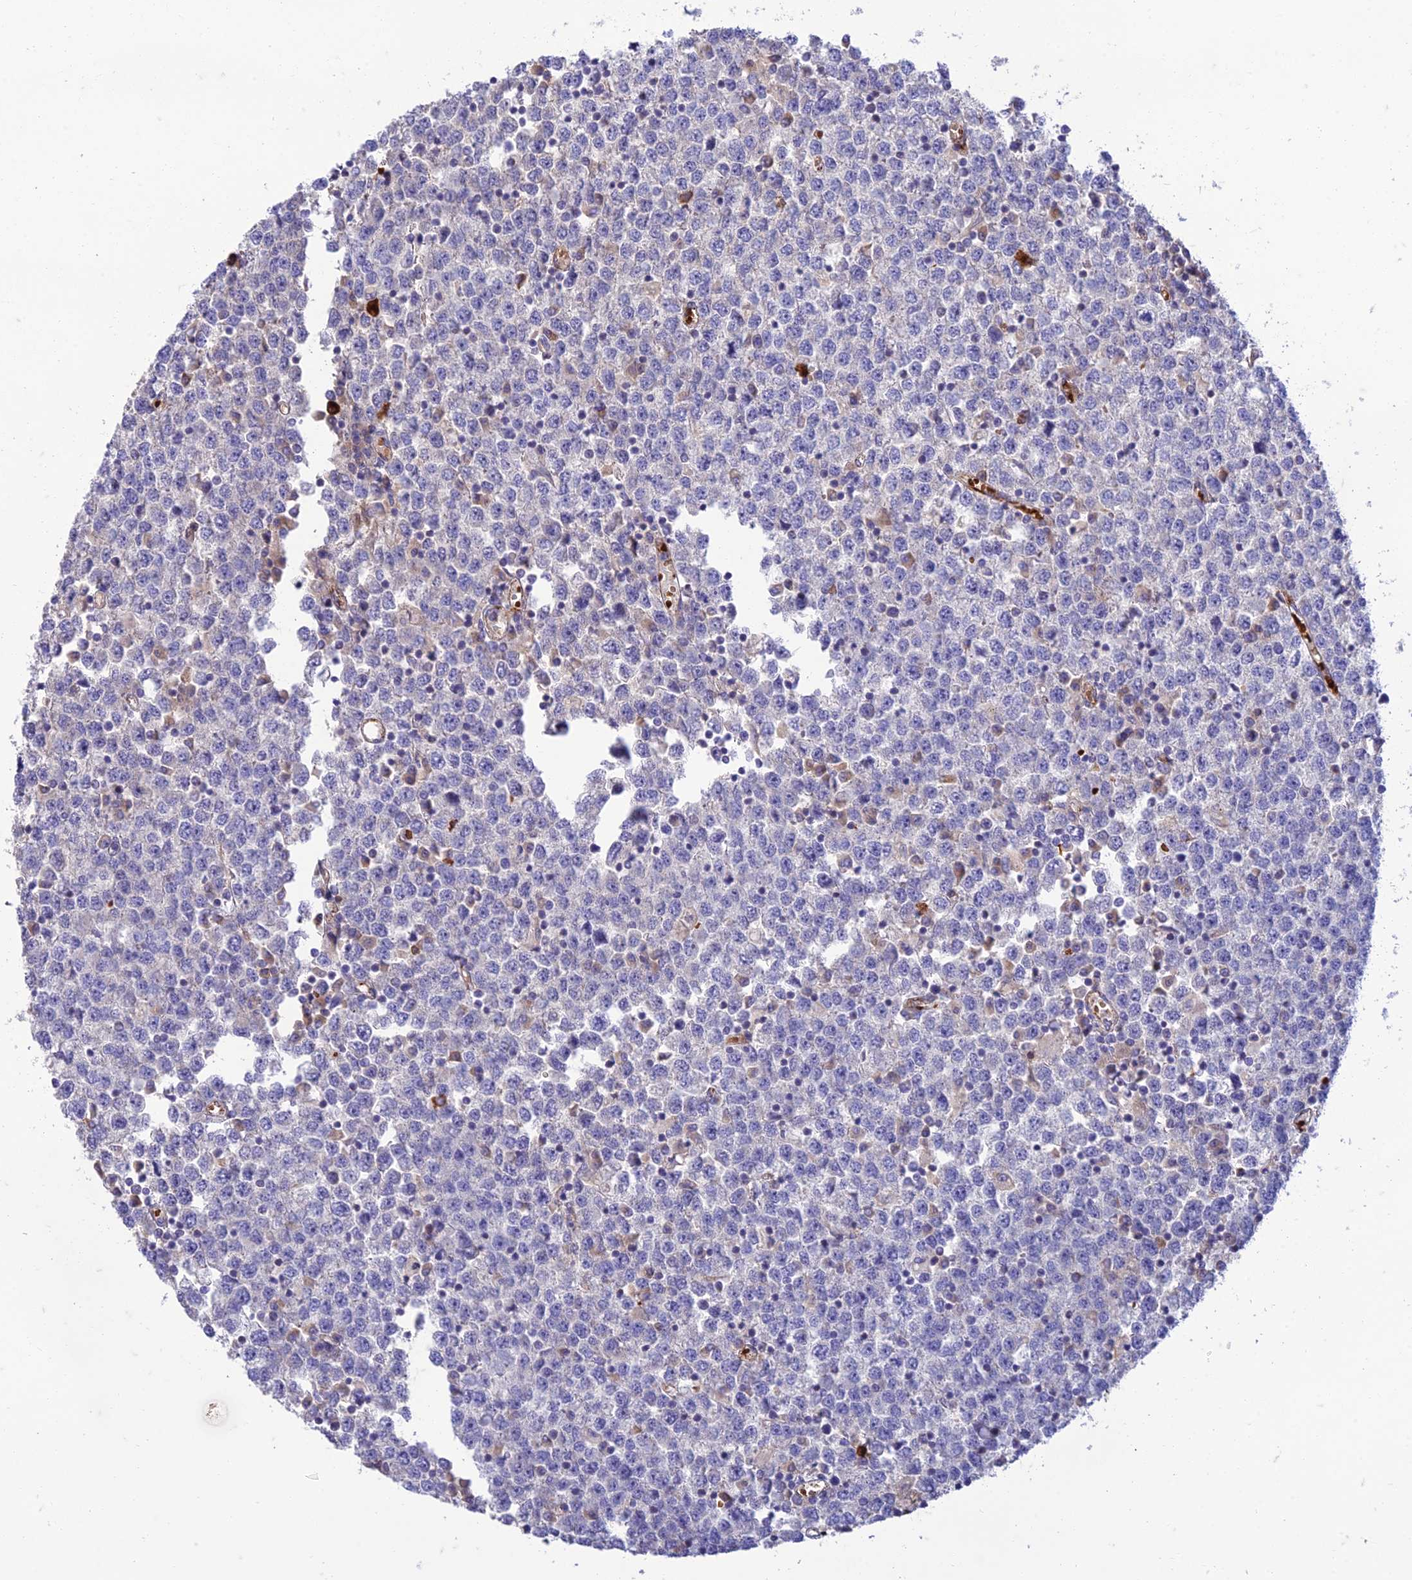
{"staining": {"intensity": "negative", "quantity": "none", "location": "none"}, "tissue": "testis cancer", "cell_type": "Tumor cells", "image_type": "cancer", "snomed": [{"axis": "morphology", "description": "Seminoma, NOS"}, {"axis": "topography", "description": "Testis"}], "caption": "Tumor cells show no significant protein expression in seminoma (testis). Nuclei are stained in blue.", "gene": "SEL1L3", "patient": {"sex": "male", "age": 65}}